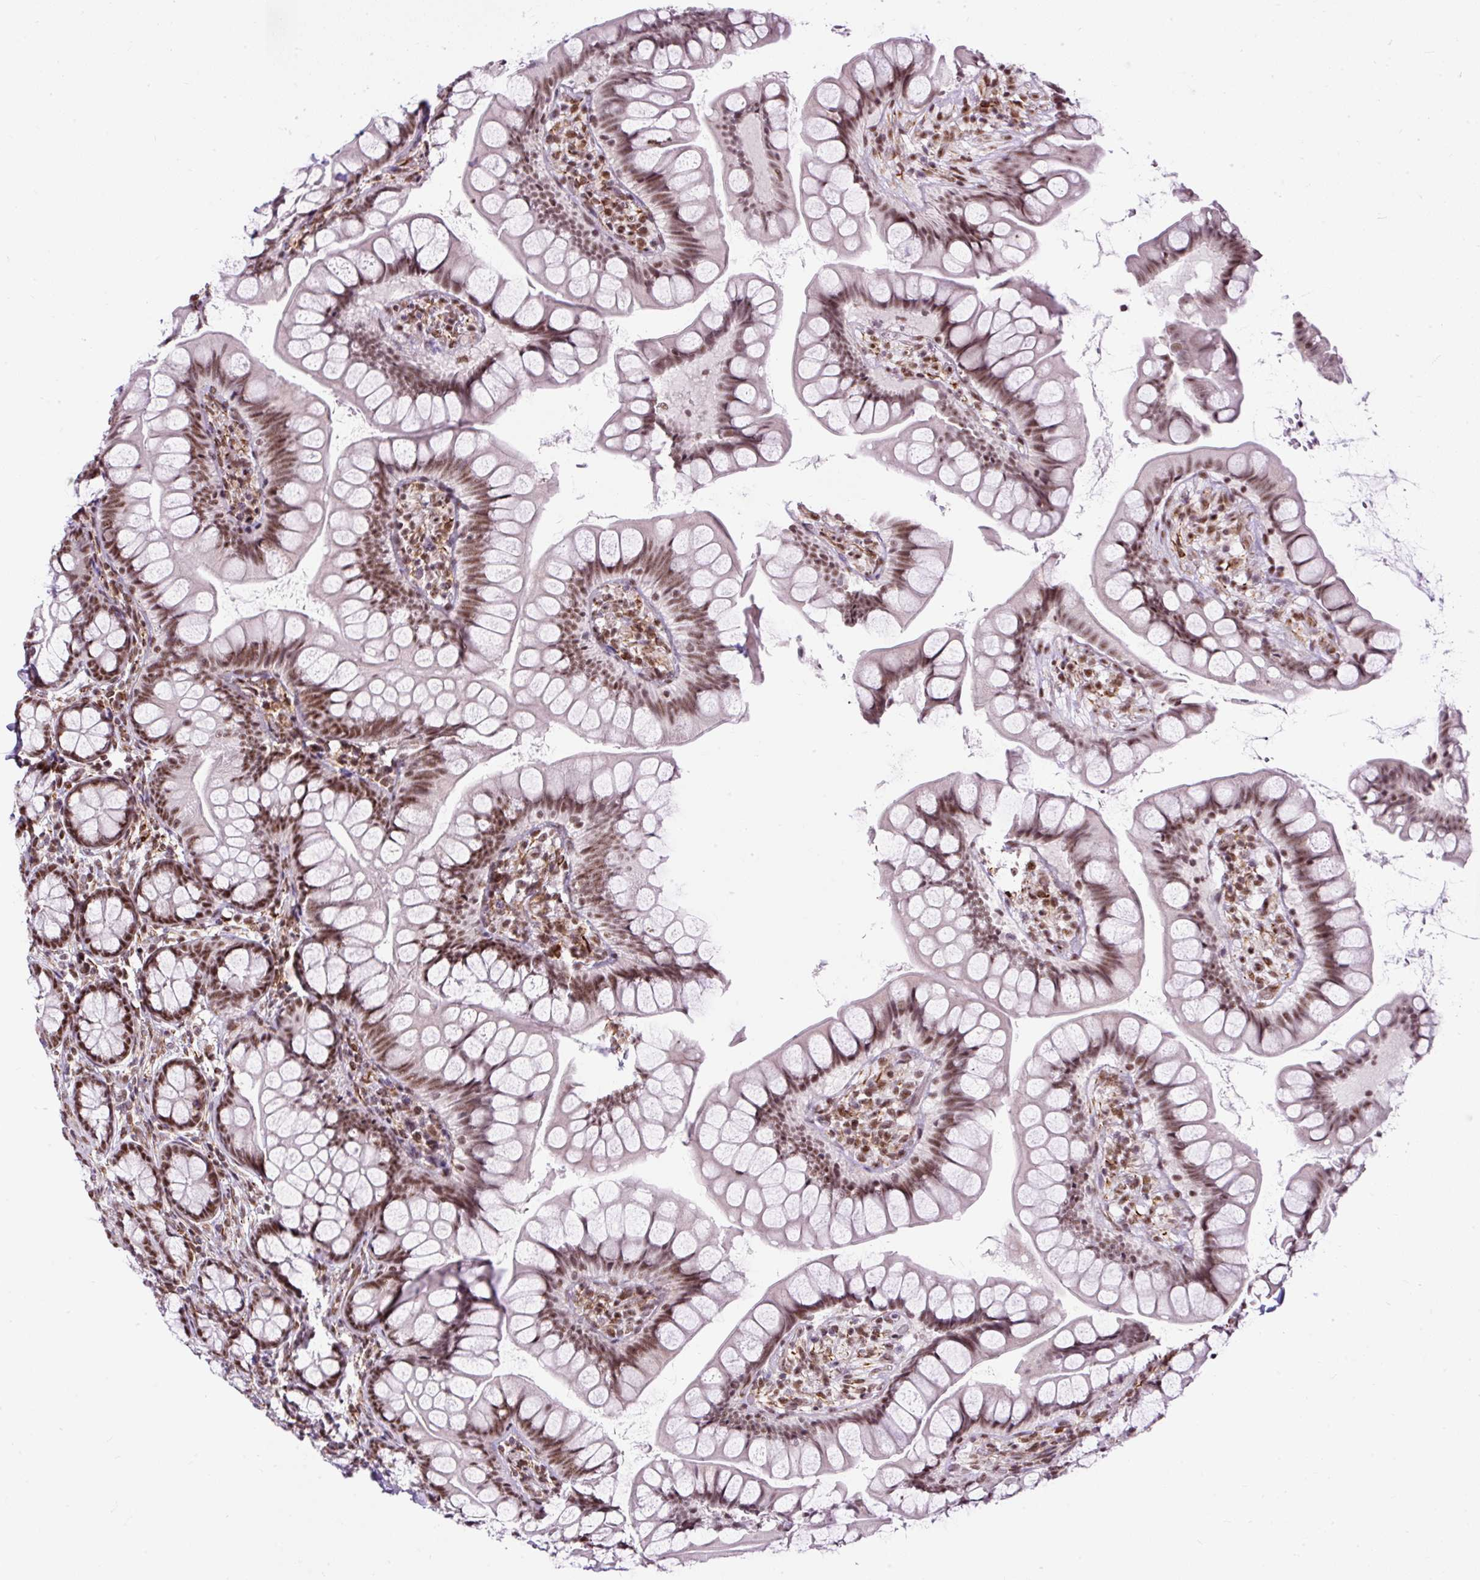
{"staining": {"intensity": "moderate", "quantity": ">75%", "location": "nuclear"}, "tissue": "small intestine", "cell_type": "Glandular cells", "image_type": "normal", "snomed": [{"axis": "morphology", "description": "Normal tissue, NOS"}, {"axis": "topography", "description": "Small intestine"}], "caption": "Brown immunohistochemical staining in benign human small intestine displays moderate nuclear expression in about >75% of glandular cells. (DAB (3,3'-diaminobenzidine) IHC with brightfield microscopy, high magnification).", "gene": "FMC1", "patient": {"sex": "male", "age": 70}}